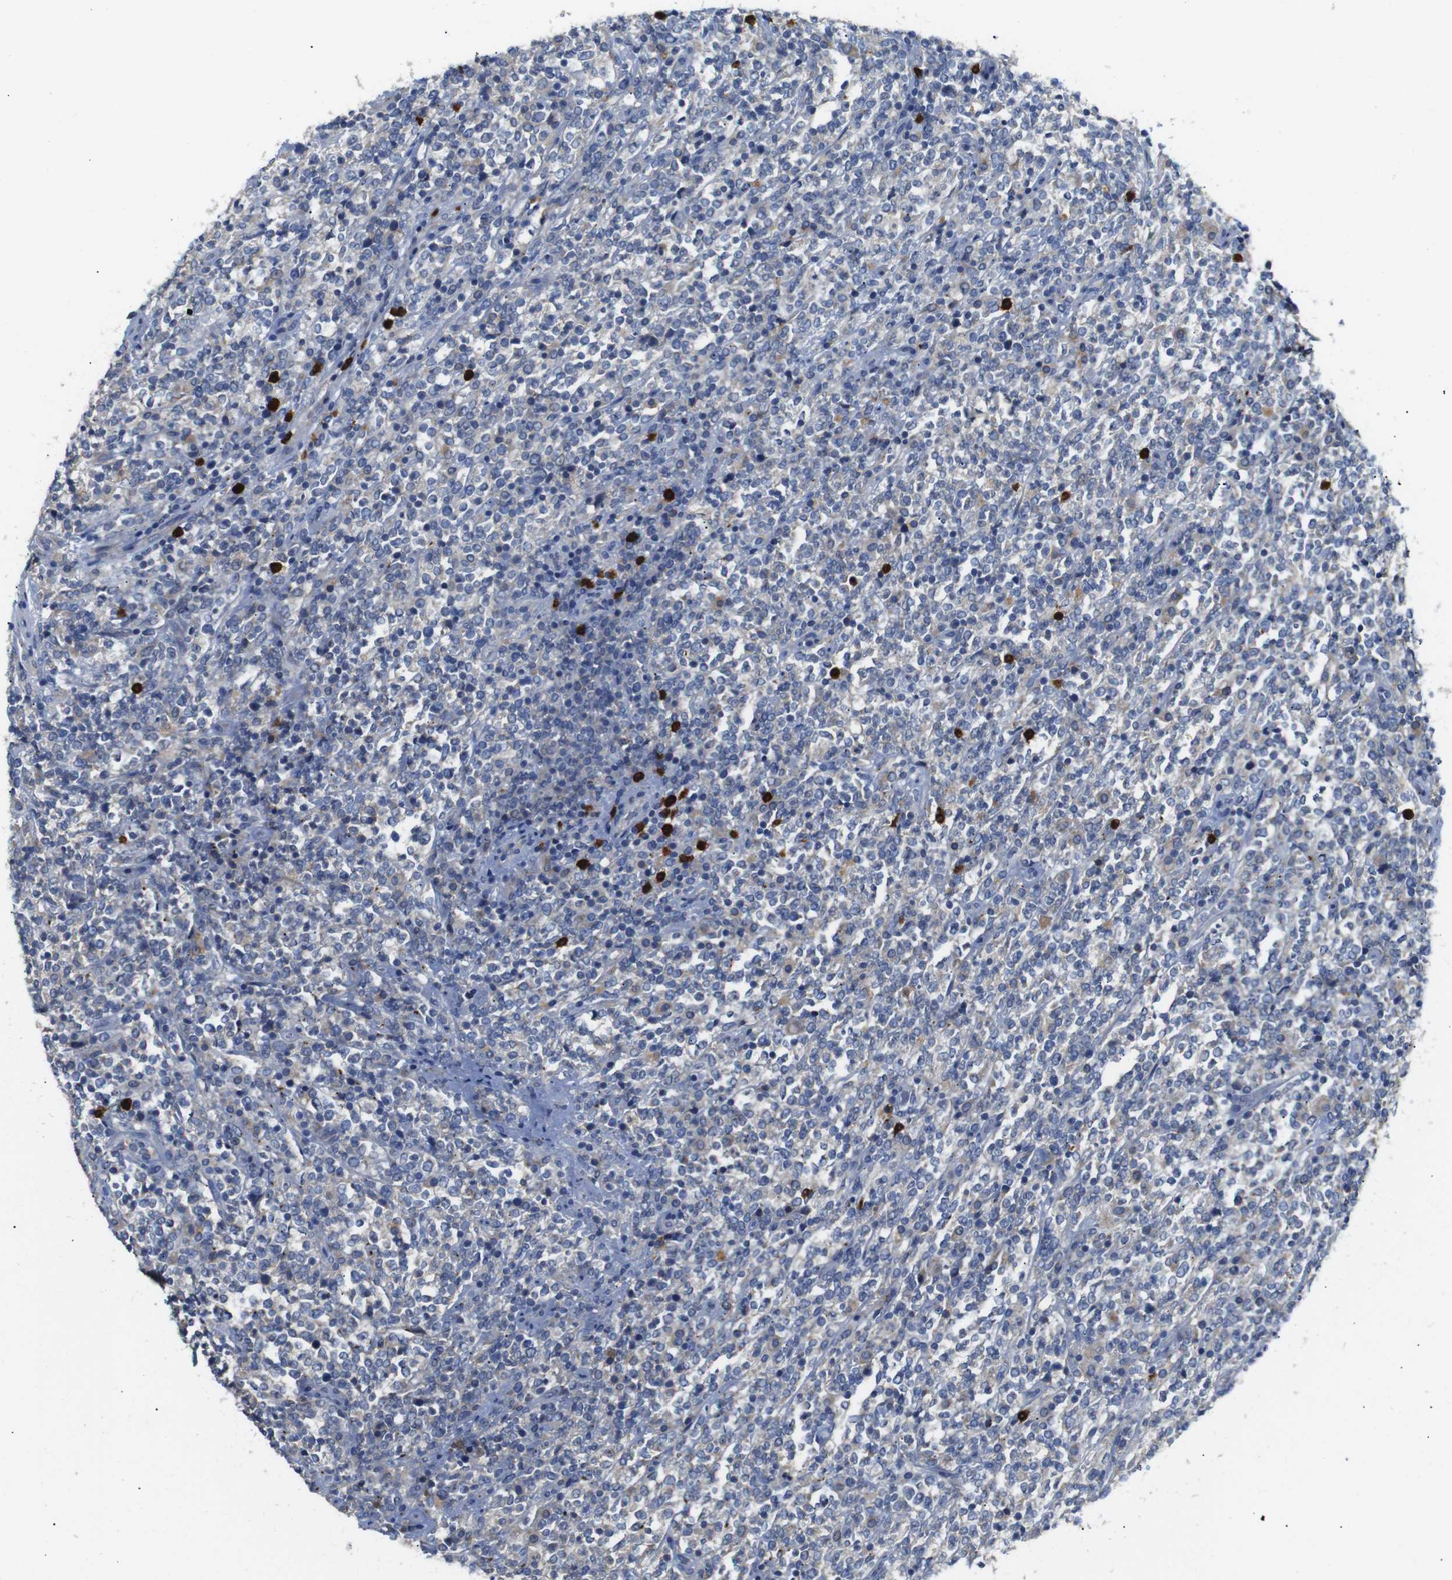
{"staining": {"intensity": "weak", "quantity": "<25%", "location": "cytoplasmic/membranous"}, "tissue": "lymphoma", "cell_type": "Tumor cells", "image_type": "cancer", "snomed": [{"axis": "morphology", "description": "Malignant lymphoma, non-Hodgkin's type, High grade"}, {"axis": "topography", "description": "Soft tissue"}], "caption": "Tumor cells are negative for brown protein staining in lymphoma. (DAB (3,3'-diaminobenzidine) immunohistochemistry (IHC), high magnification).", "gene": "ALOX15", "patient": {"sex": "male", "age": 18}}